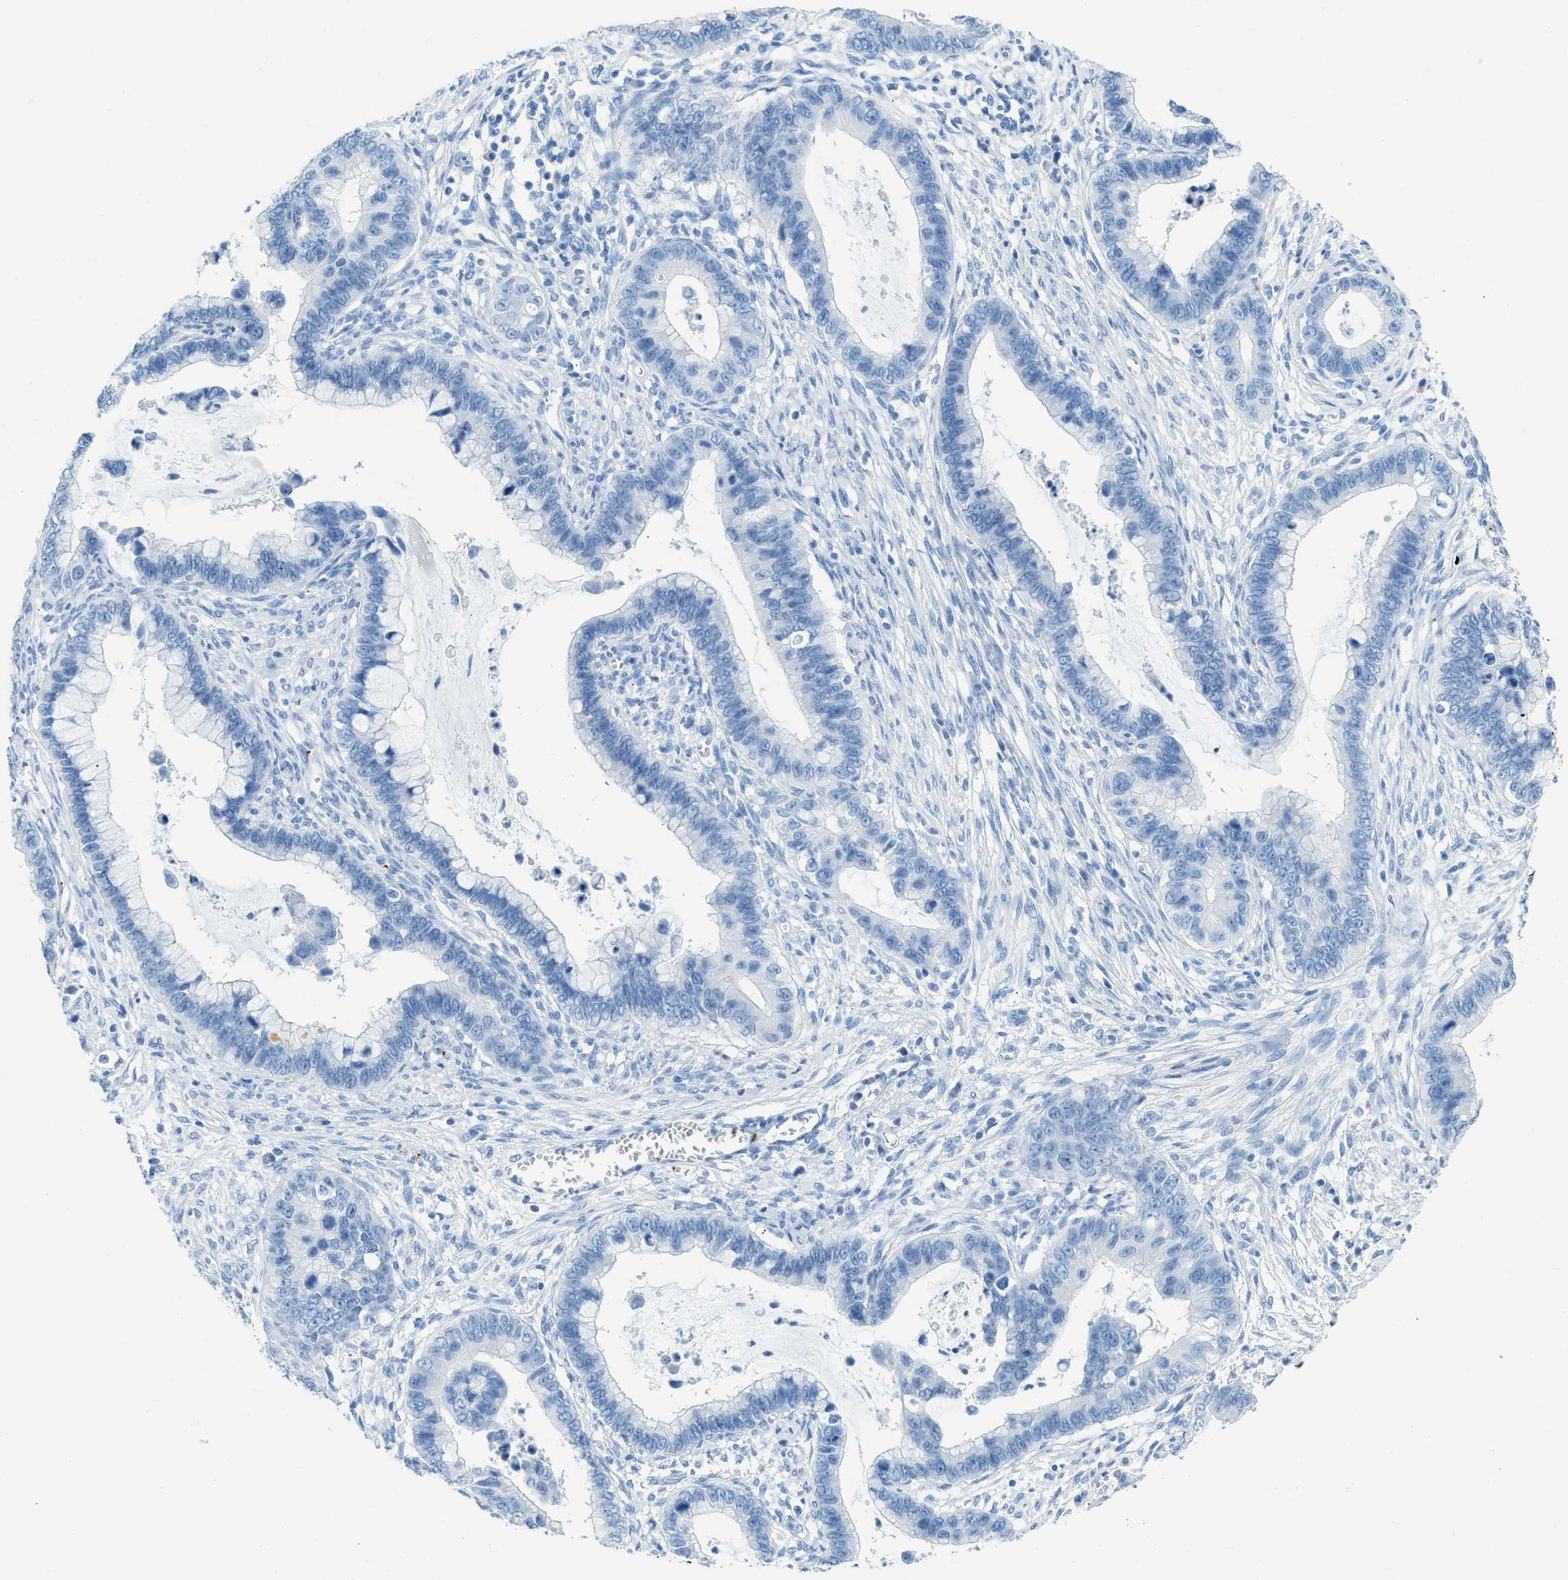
{"staining": {"intensity": "negative", "quantity": "none", "location": "none"}, "tissue": "cervical cancer", "cell_type": "Tumor cells", "image_type": "cancer", "snomed": [{"axis": "morphology", "description": "Adenocarcinoma, NOS"}, {"axis": "topography", "description": "Cervix"}], "caption": "The micrograph exhibits no significant expression in tumor cells of cervical cancer. Brightfield microscopy of immunohistochemistry stained with DAB (3,3'-diaminobenzidine) (brown) and hematoxylin (blue), captured at high magnification.", "gene": "FAIM2", "patient": {"sex": "female", "age": 44}}